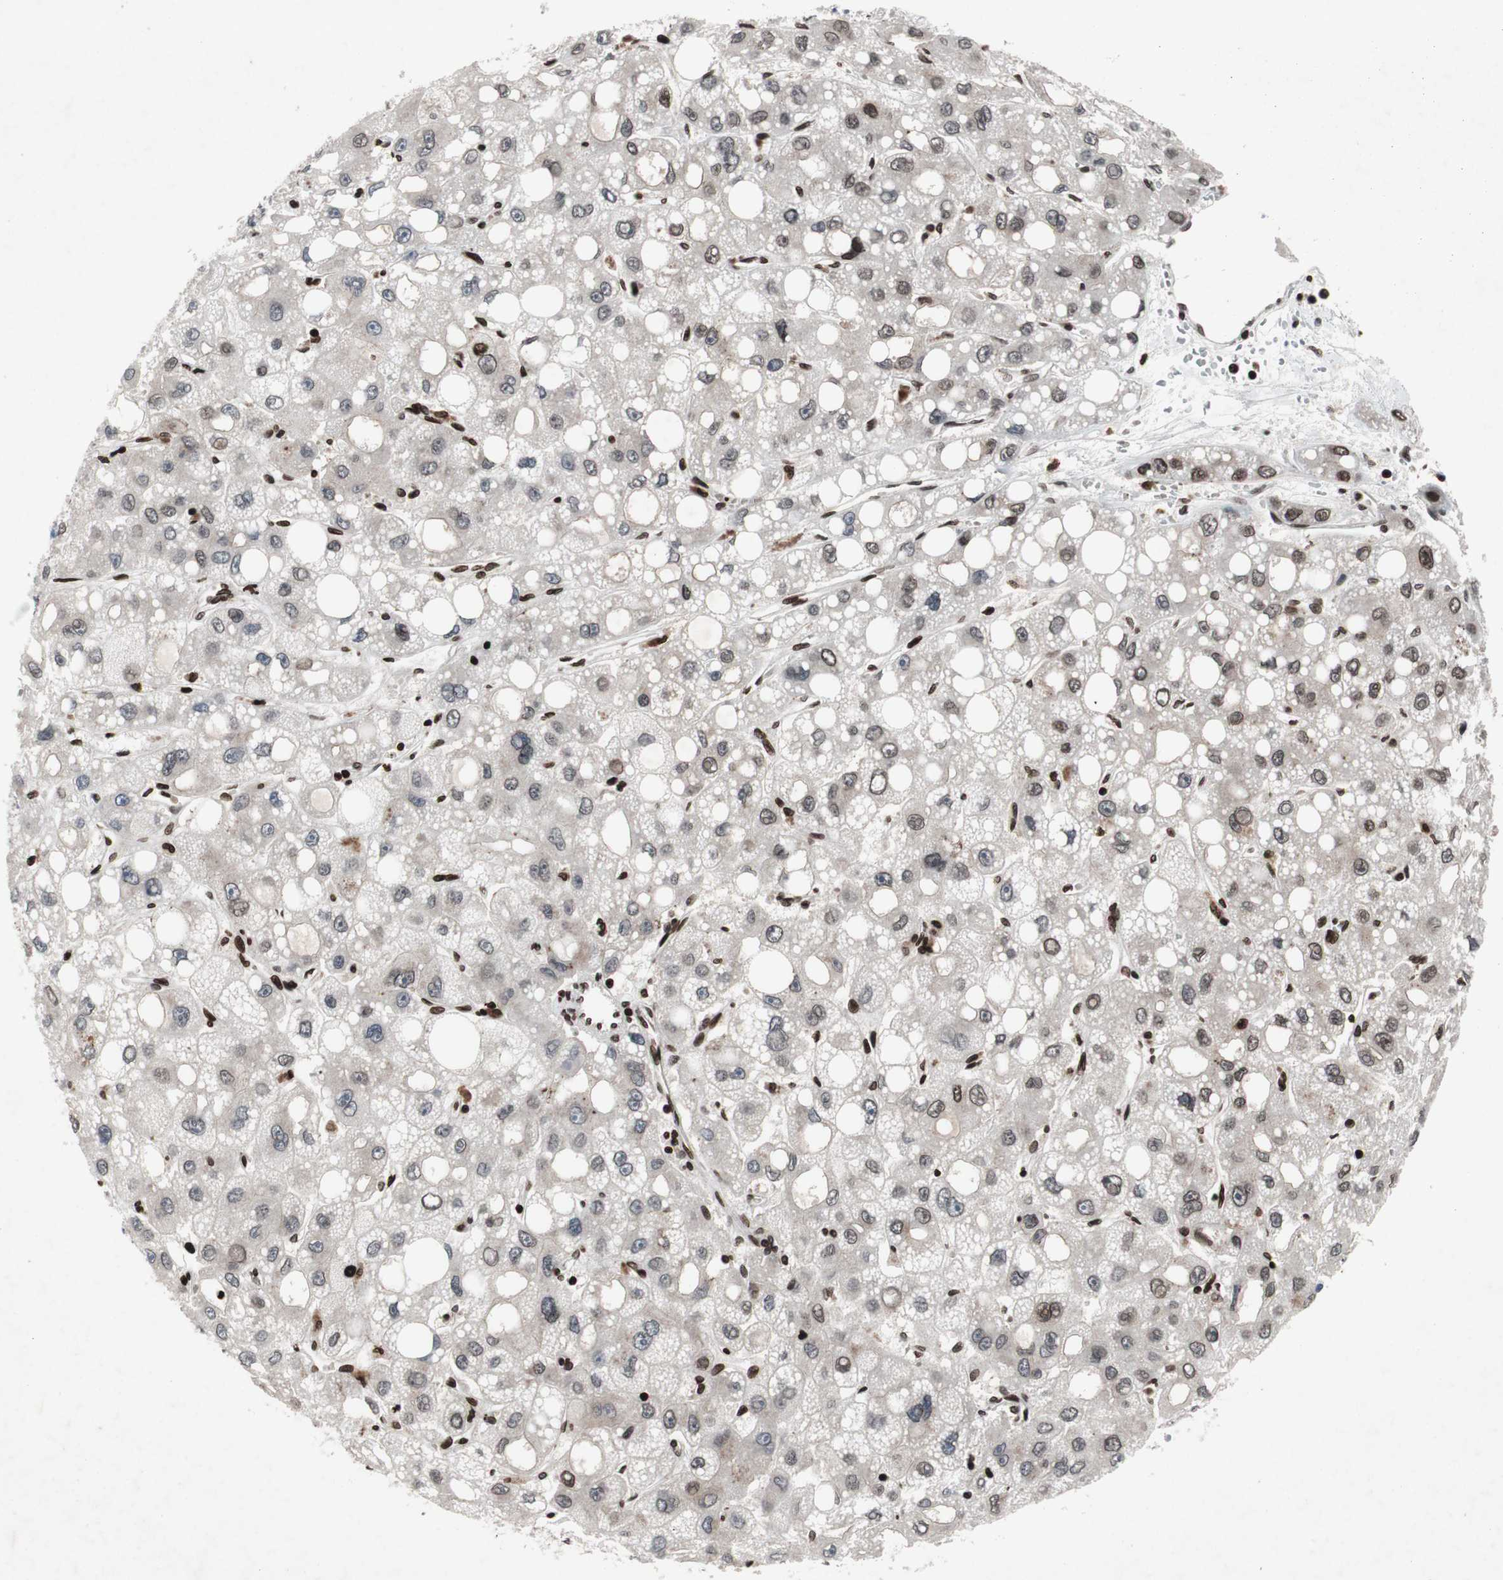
{"staining": {"intensity": "weak", "quantity": "<25%", "location": "cytoplasmic/membranous,nuclear"}, "tissue": "liver cancer", "cell_type": "Tumor cells", "image_type": "cancer", "snomed": [{"axis": "morphology", "description": "Carcinoma, Hepatocellular, NOS"}, {"axis": "topography", "description": "Liver"}], "caption": "Histopathology image shows no significant protein expression in tumor cells of liver cancer (hepatocellular carcinoma).", "gene": "MUTYH", "patient": {"sex": "male", "age": 55}}